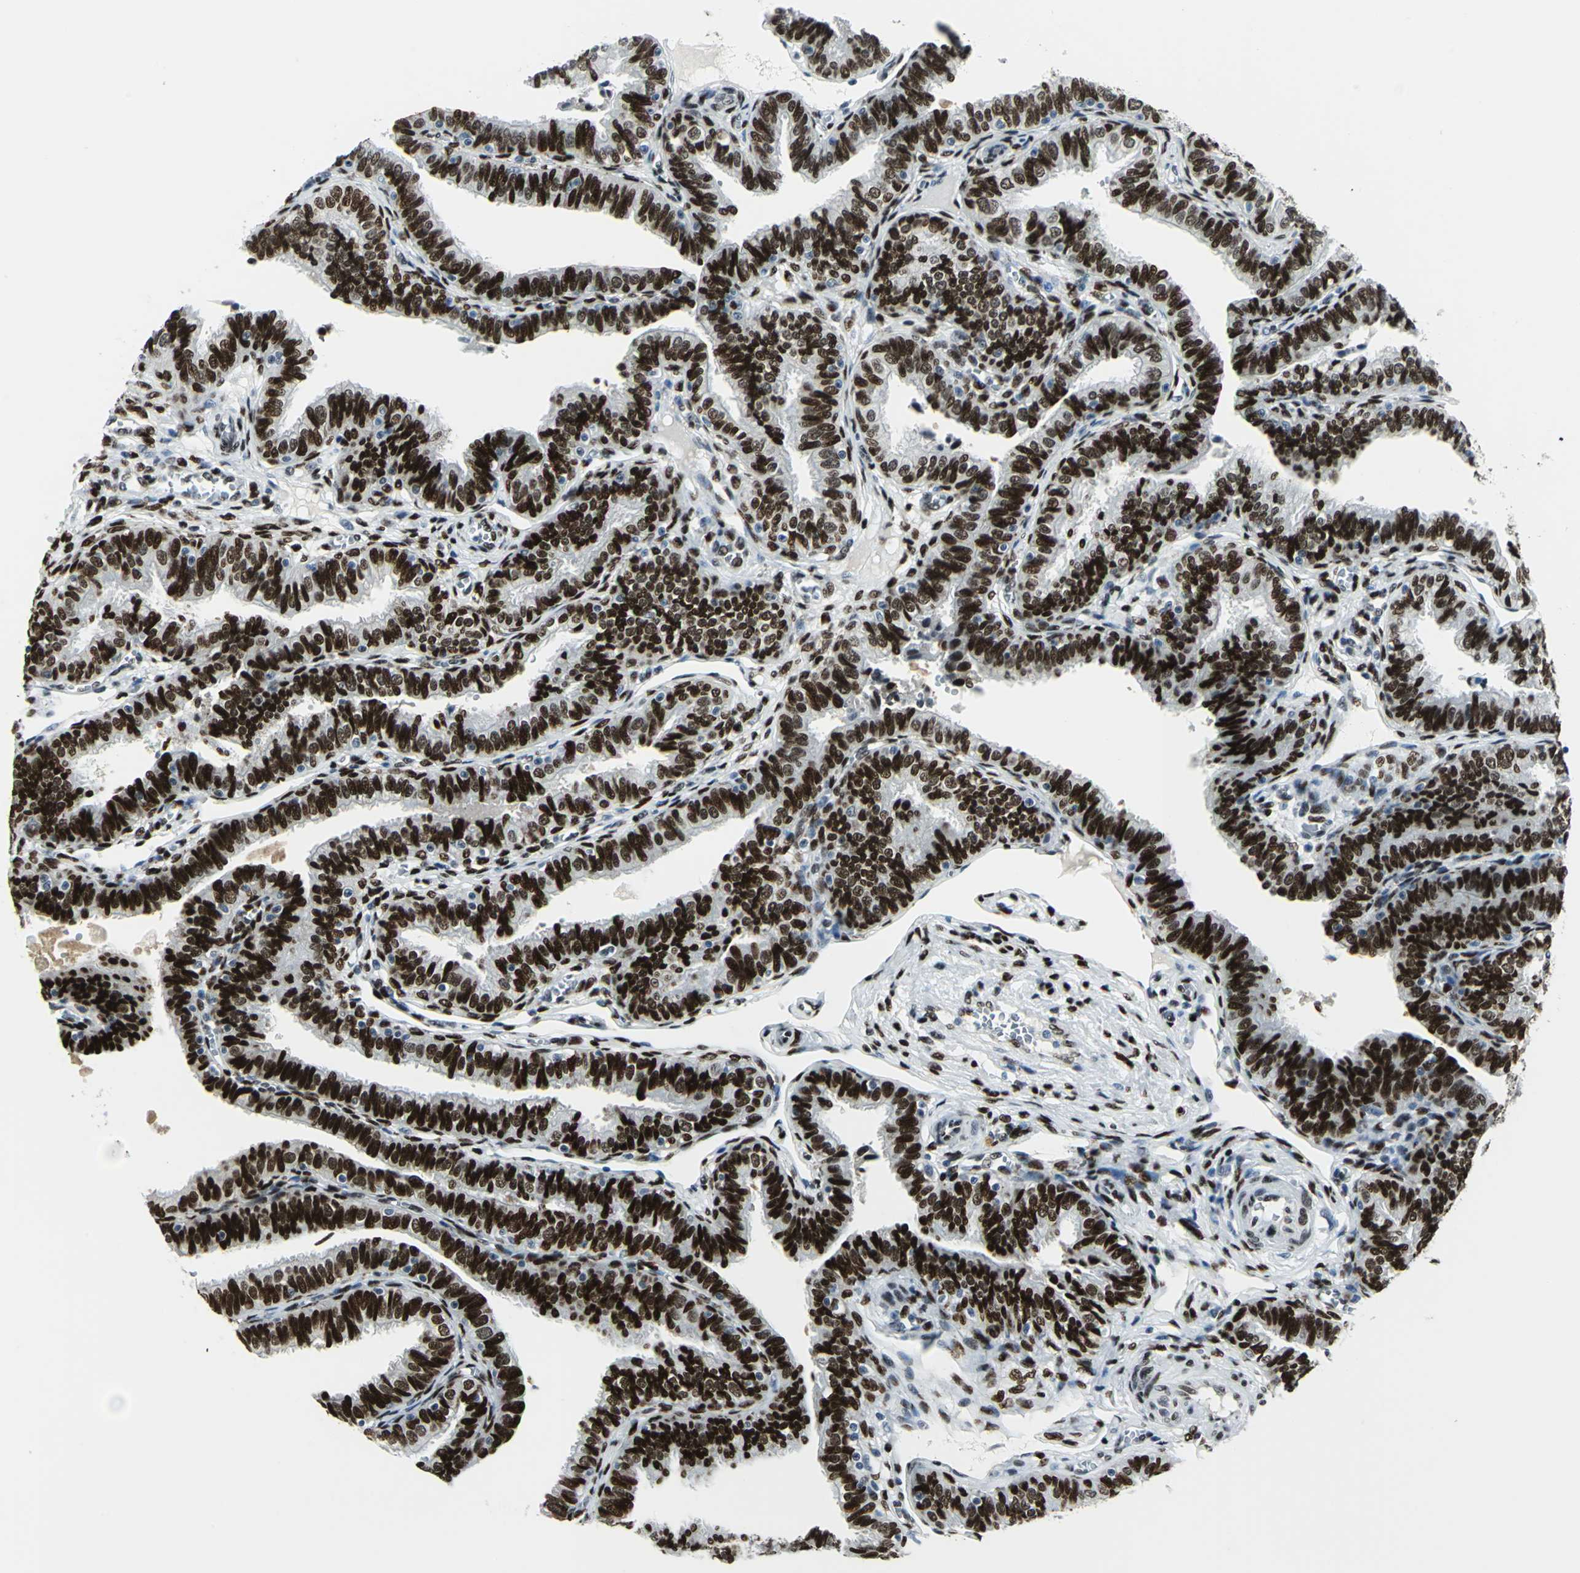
{"staining": {"intensity": "strong", "quantity": ">75%", "location": "nuclear"}, "tissue": "fallopian tube", "cell_type": "Glandular cells", "image_type": "normal", "snomed": [{"axis": "morphology", "description": "Normal tissue, NOS"}, {"axis": "topography", "description": "Fallopian tube"}], "caption": "This histopathology image displays benign fallopian tube stained with immunohistochemistry (IHC) to label a protein in brown. The nuclear of glandular cells show strong positivity for the protein. Nuclei are counter-stained blue.", "gene": "MEIS2", "patient": {"sex": "female", "age": 46}}